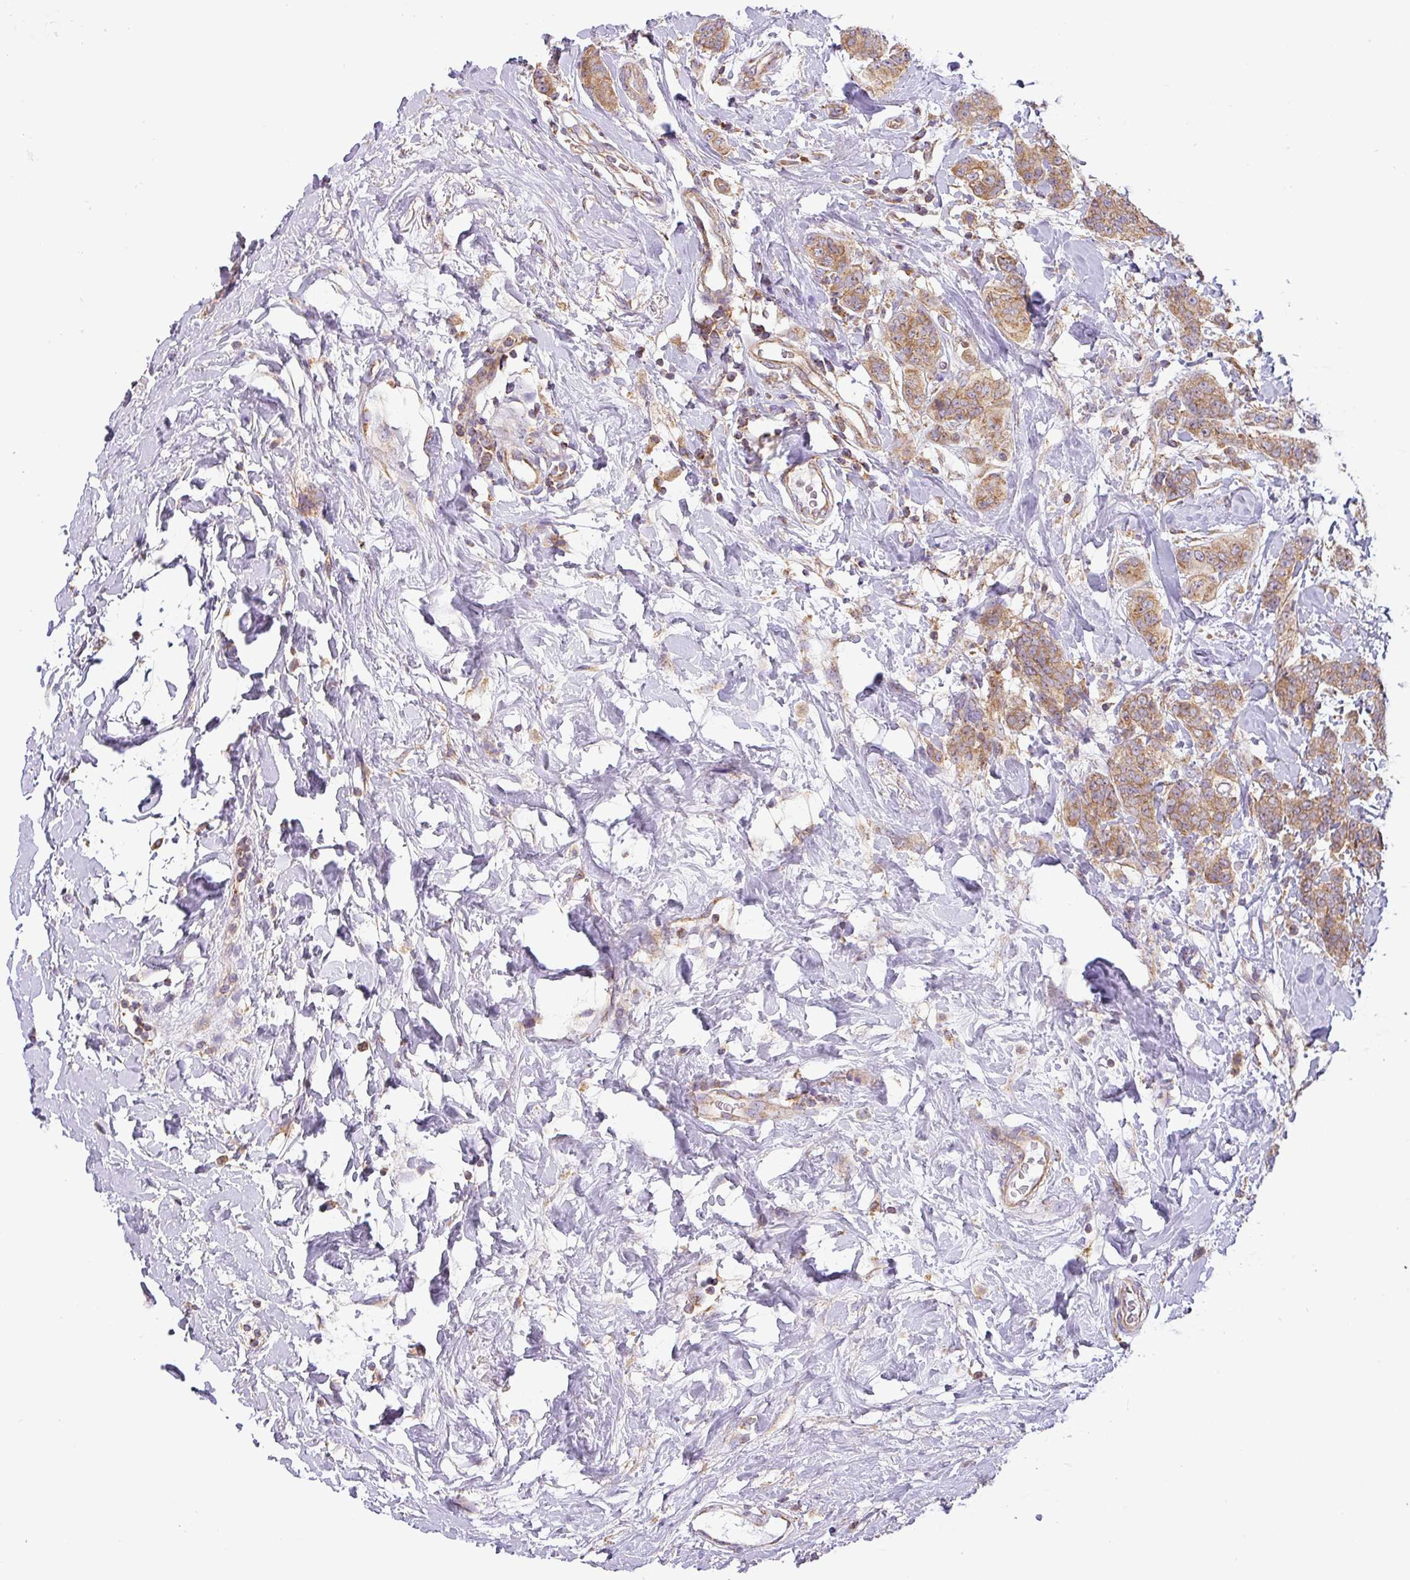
{"staining": {"intensity": "moderate", "quantity": ">75%", "location": "cytoplasmic/membranous"}, "tissue": "breast cancer", "cell_type": "Tumor cells", "image_type": "cancer", "snomed": [{"axis": "morphology", "description": "Duct carcinoma"}, {"axis": "topography", "description": "Breast"}], "caption": "Immunohistochemistry (IHC) image of neoplastic tissue: human invasive ductal carcinoma (breast) stained using immunohistochemistry (IHC) shows medium levels of moderate protein expression localized specifically in the cytoplasmic/membranous of tumor cells, appearing as a cytoplasmic/membranous brown color.", "gene": "ZNF211", "patient": {"sex": "female", "age": 40}}